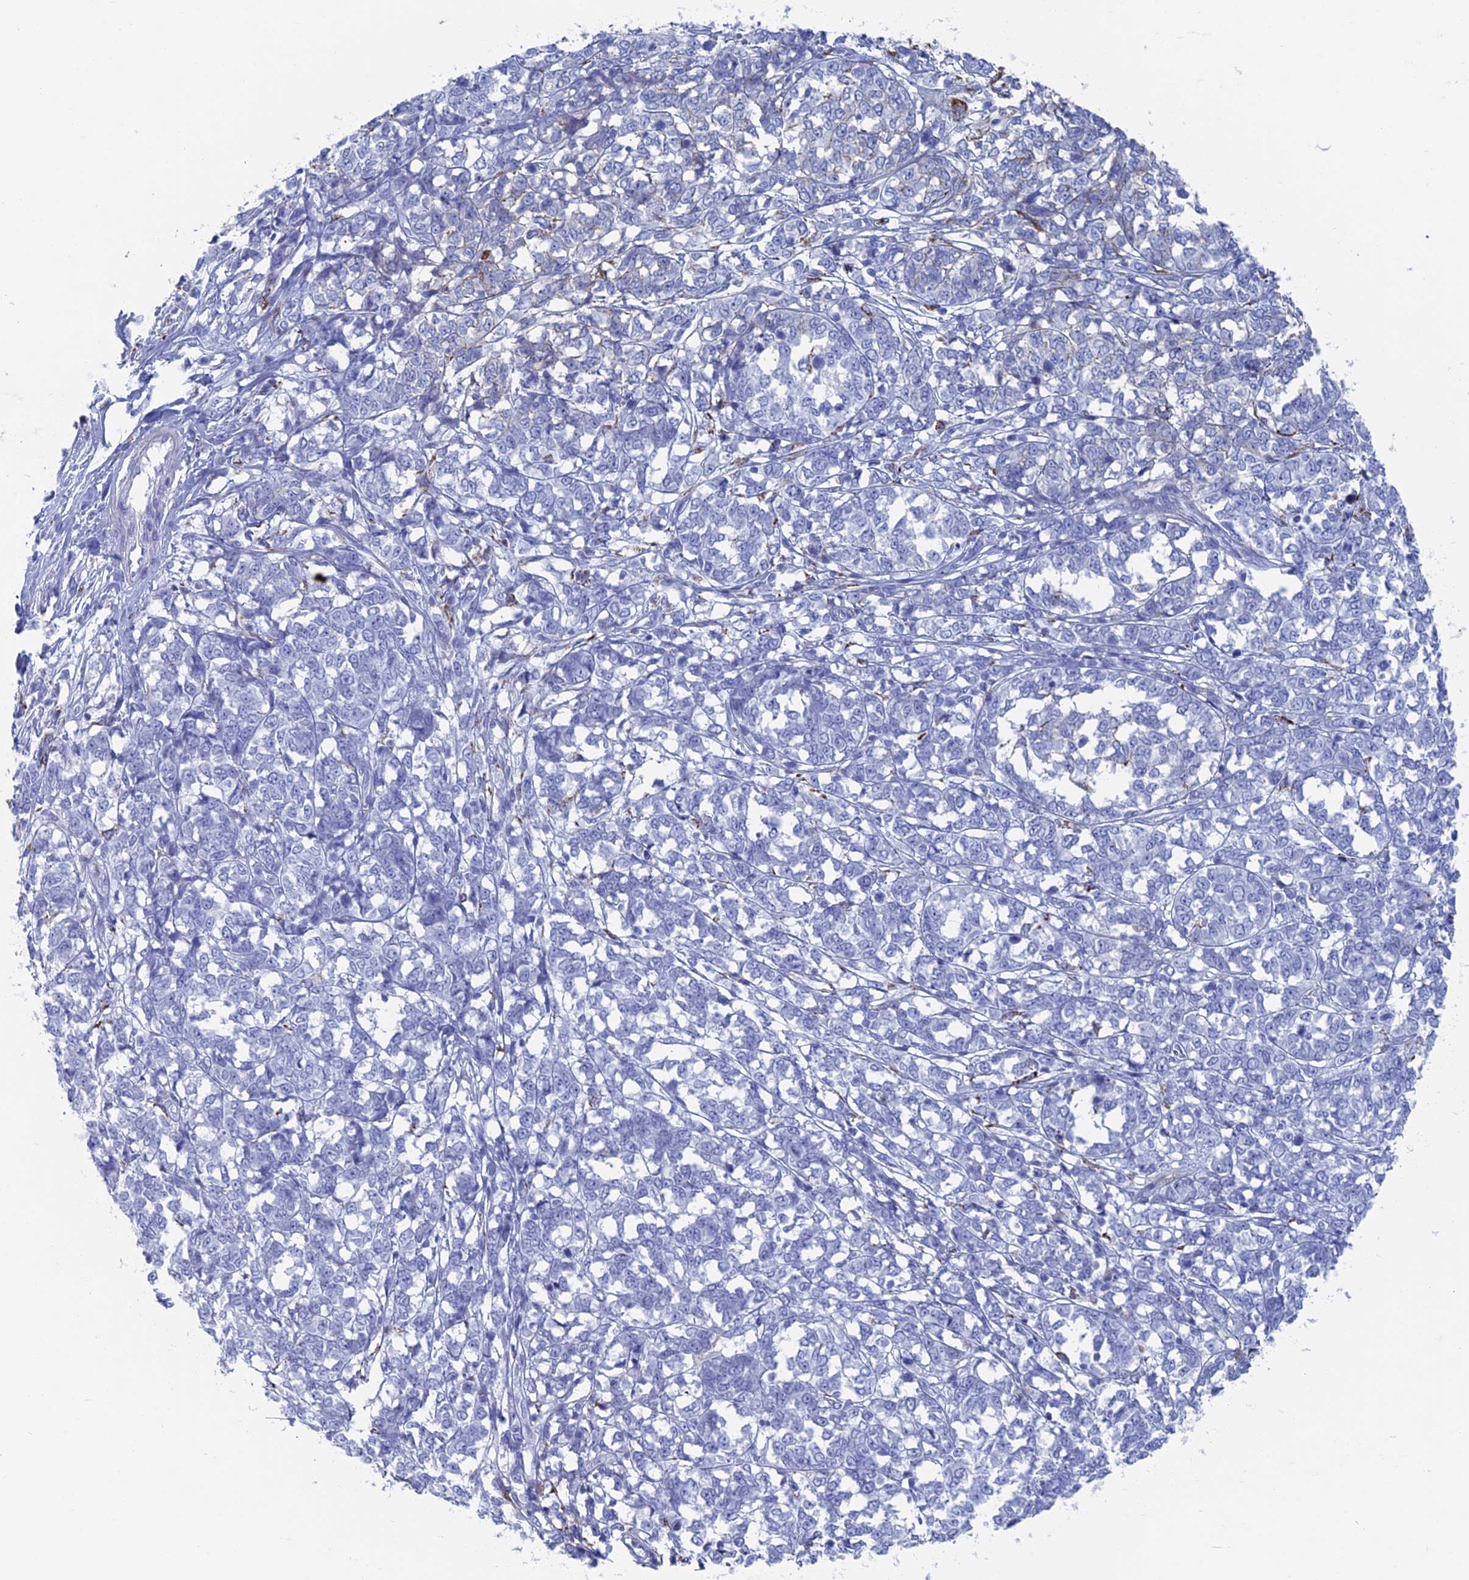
{"staining": {"intensity": "negative", "quantity": "none", "location": "none"}, "tissue": "melanoma", "cell_type": "Tumor cells", "image_type": "cancer", "snomed": [{"axis": "morphology", "description": "Malignant melanoma, NOS"}, {"axis": "topography", "description": "Skin"}], "caption": "DAB immunohistochemical staining of human melanoma shows no significant staining in tumor cells.", "gene": "ALMS1", "patient": {"sex": "female", "age": 72}}